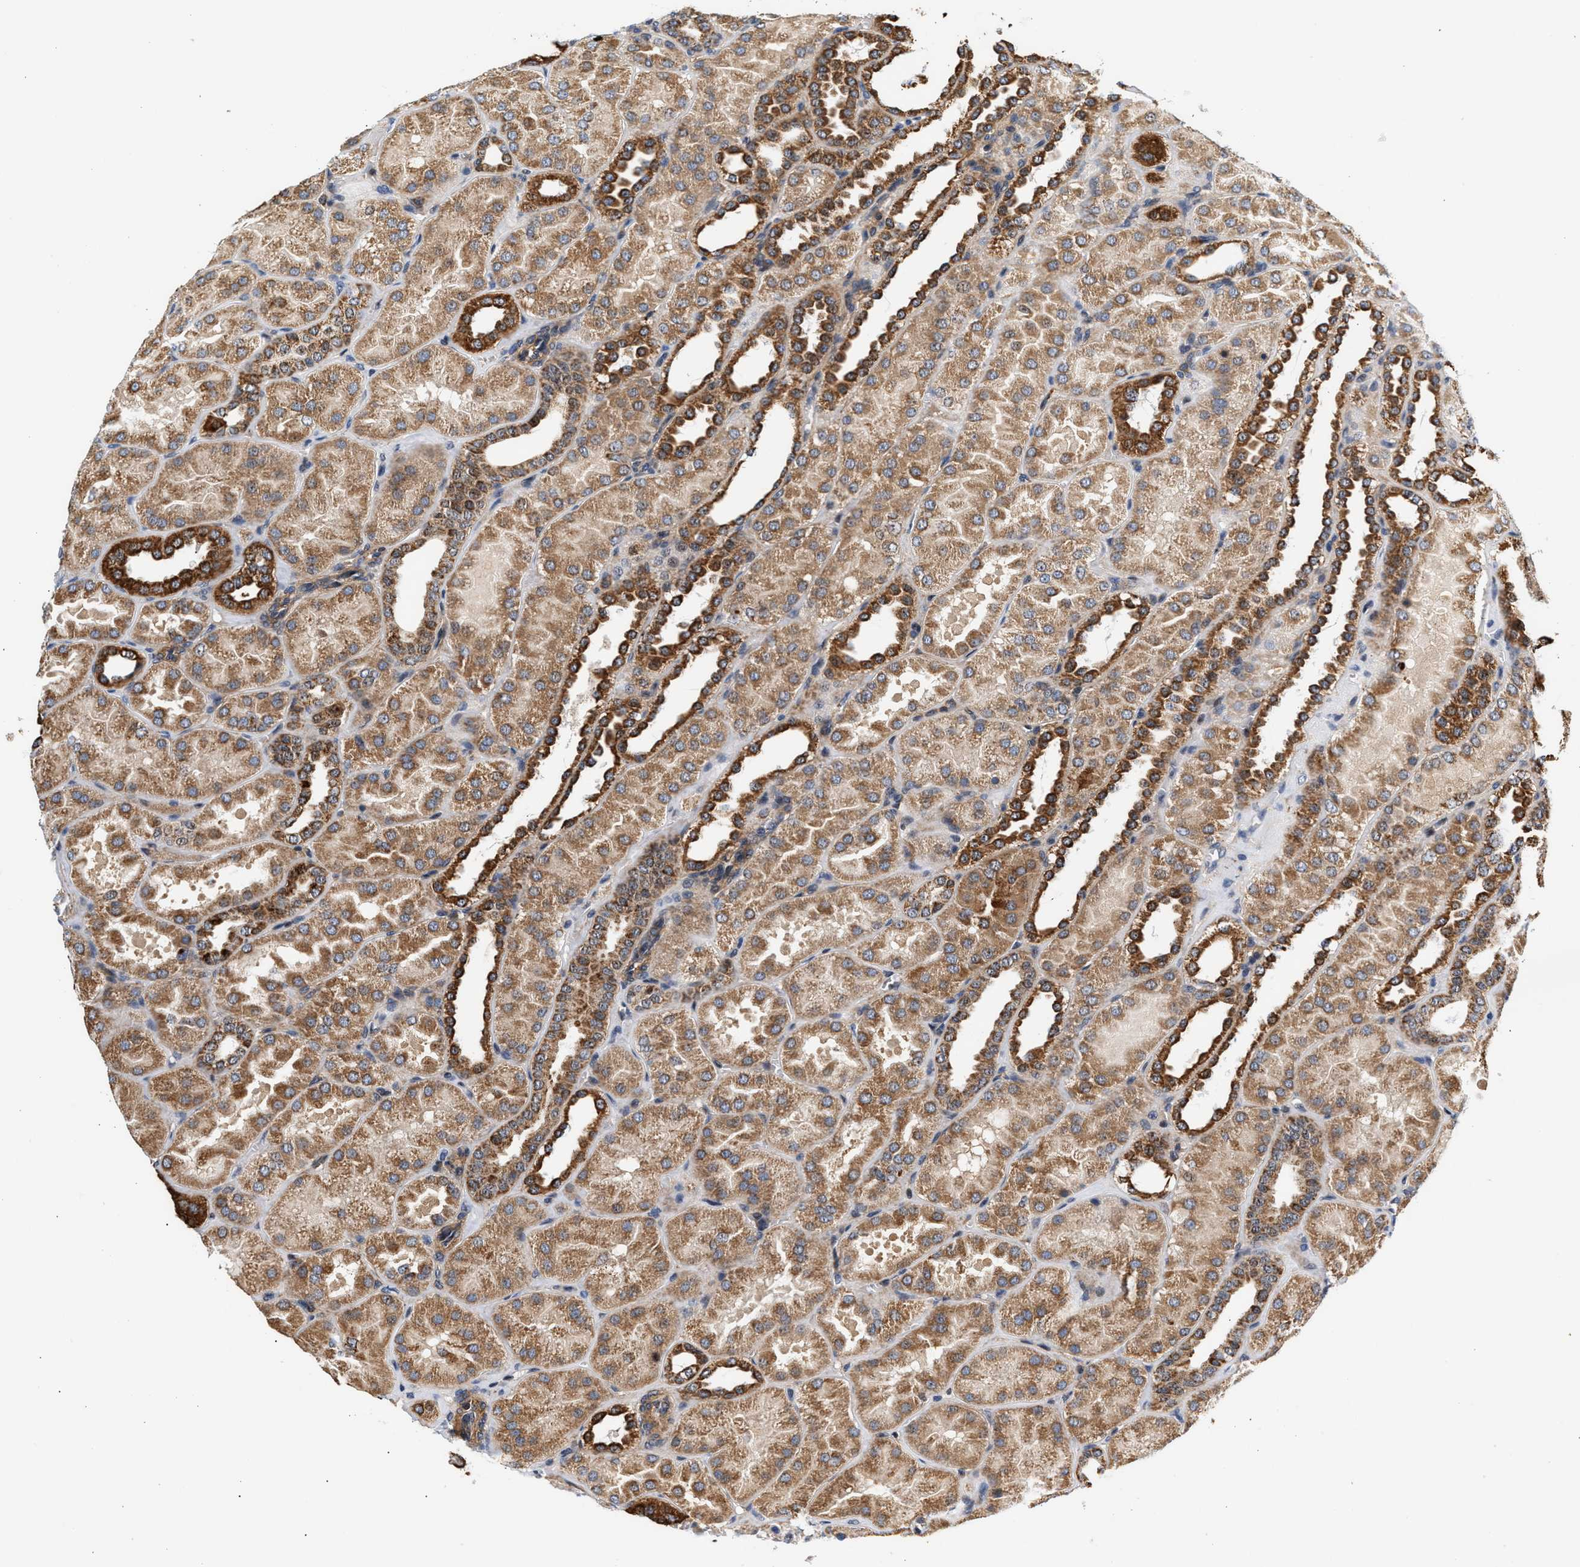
{"staining": {"intensity": "weak", "quantity": "25%-75%", "location": "cytoplasmic/membranous"}, "tissue": "kidney", "cell_type": "Cells in glomeruli", "image_type": "normal", "snomed": [{"axis": "morphology", "description": "Normal tissue, NOS"}, {"axis": "topography", "description": "Kidney"}], "caption": "Human kidney stained with a brown dye exhibits weak cytoplasmic/membranous positive expression in approximately 25%-75% of cells in glomeruli.", "gene": "SGK1", "patient": {"sex": "male", "age": 28}}